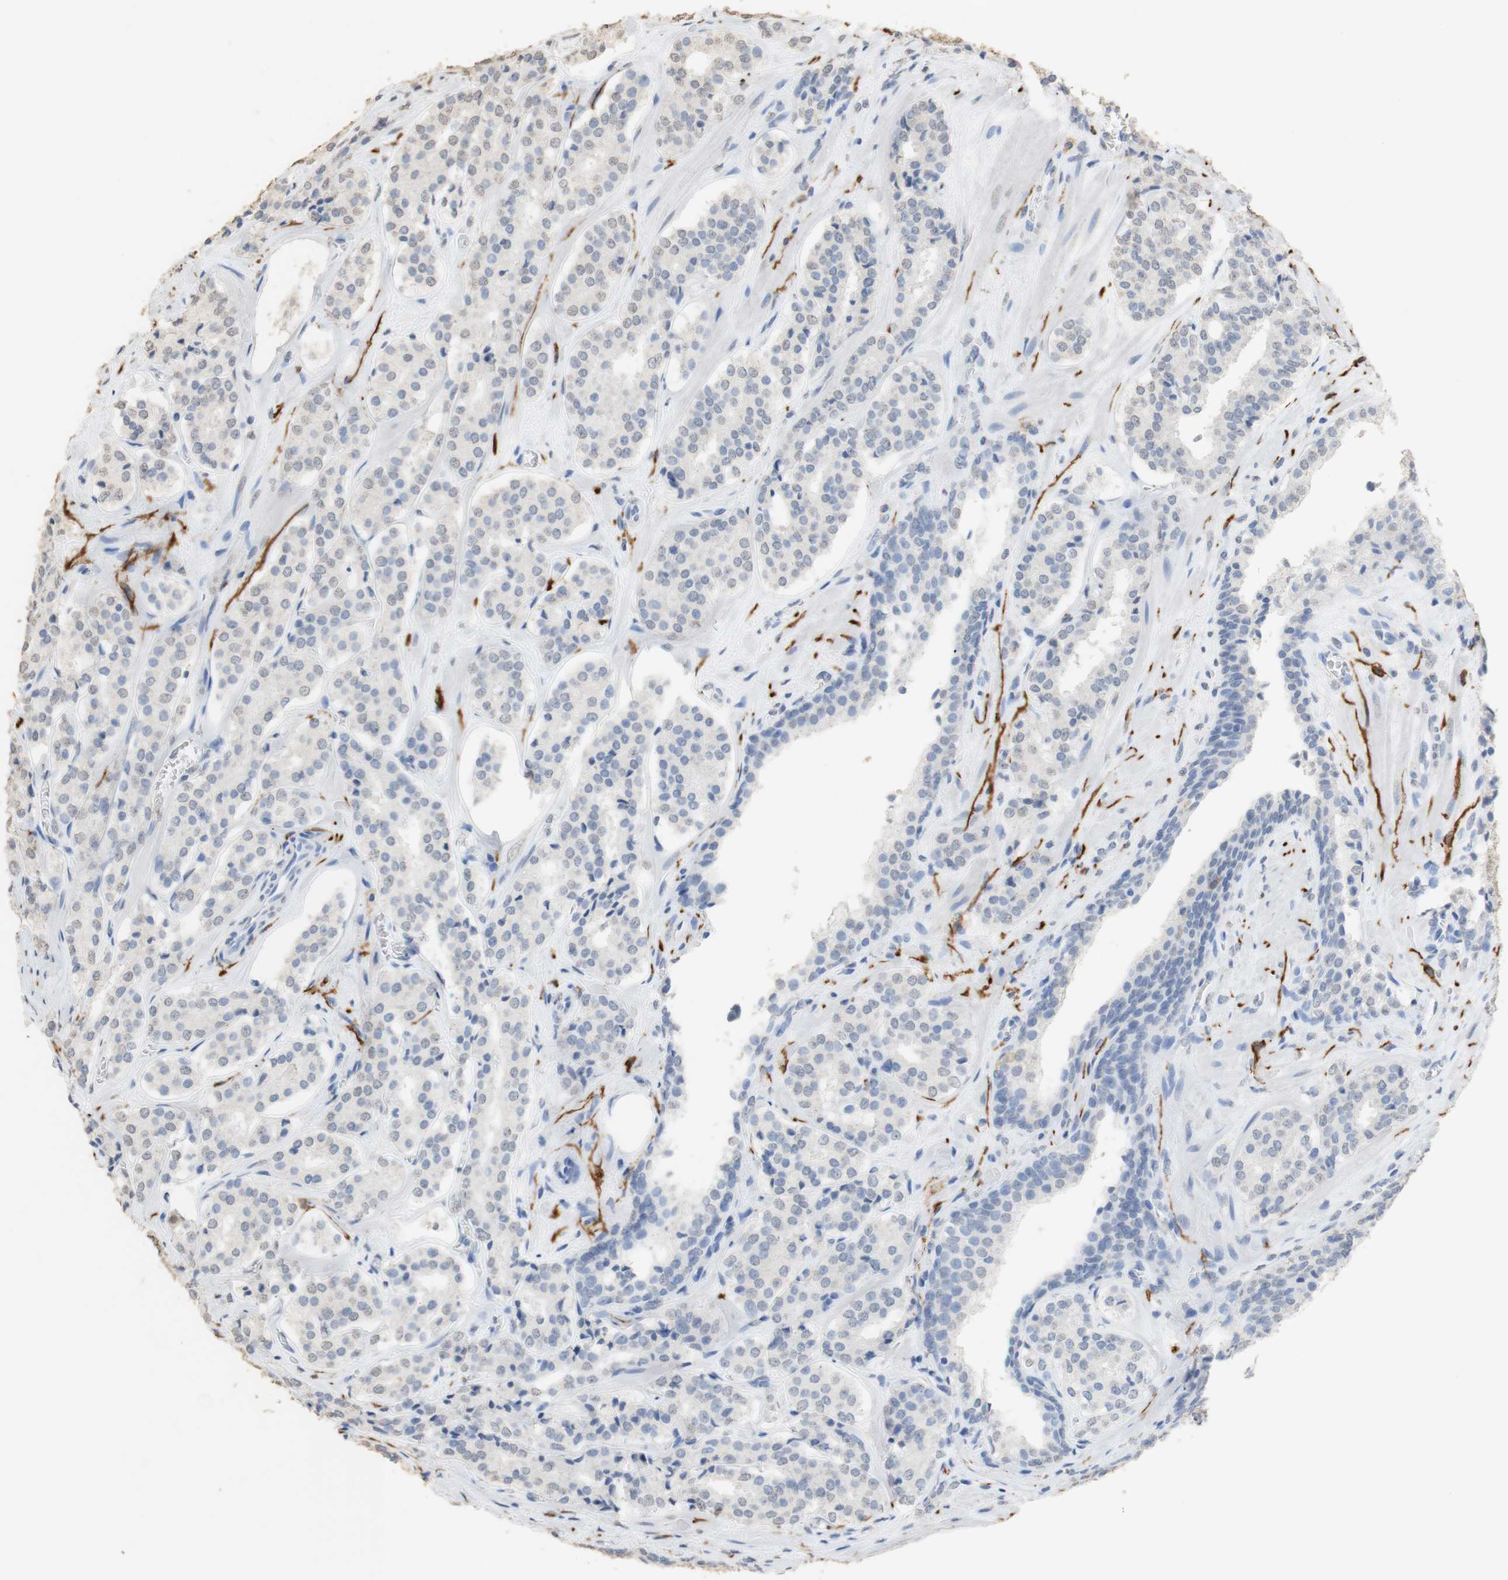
{"staining": {"intensity": "weak", "quantity": "<25%", "location": "cytoplasmic/membranous,nuclear"}, "tissue": "prostate cancer", "cell_type": "Tumor cells", "image_type": "cancer", "snomed": [{"axis": "morphology", "description": "Adenocarcinoma, High grade"}, {"axis": "topography", "description": "Prostate"}], "caption": "Image shows no significant protein expression in tumor cells of prostate cancer.", "gene": "L1CAM", "patient": {"sex": "male", "age": 60}}